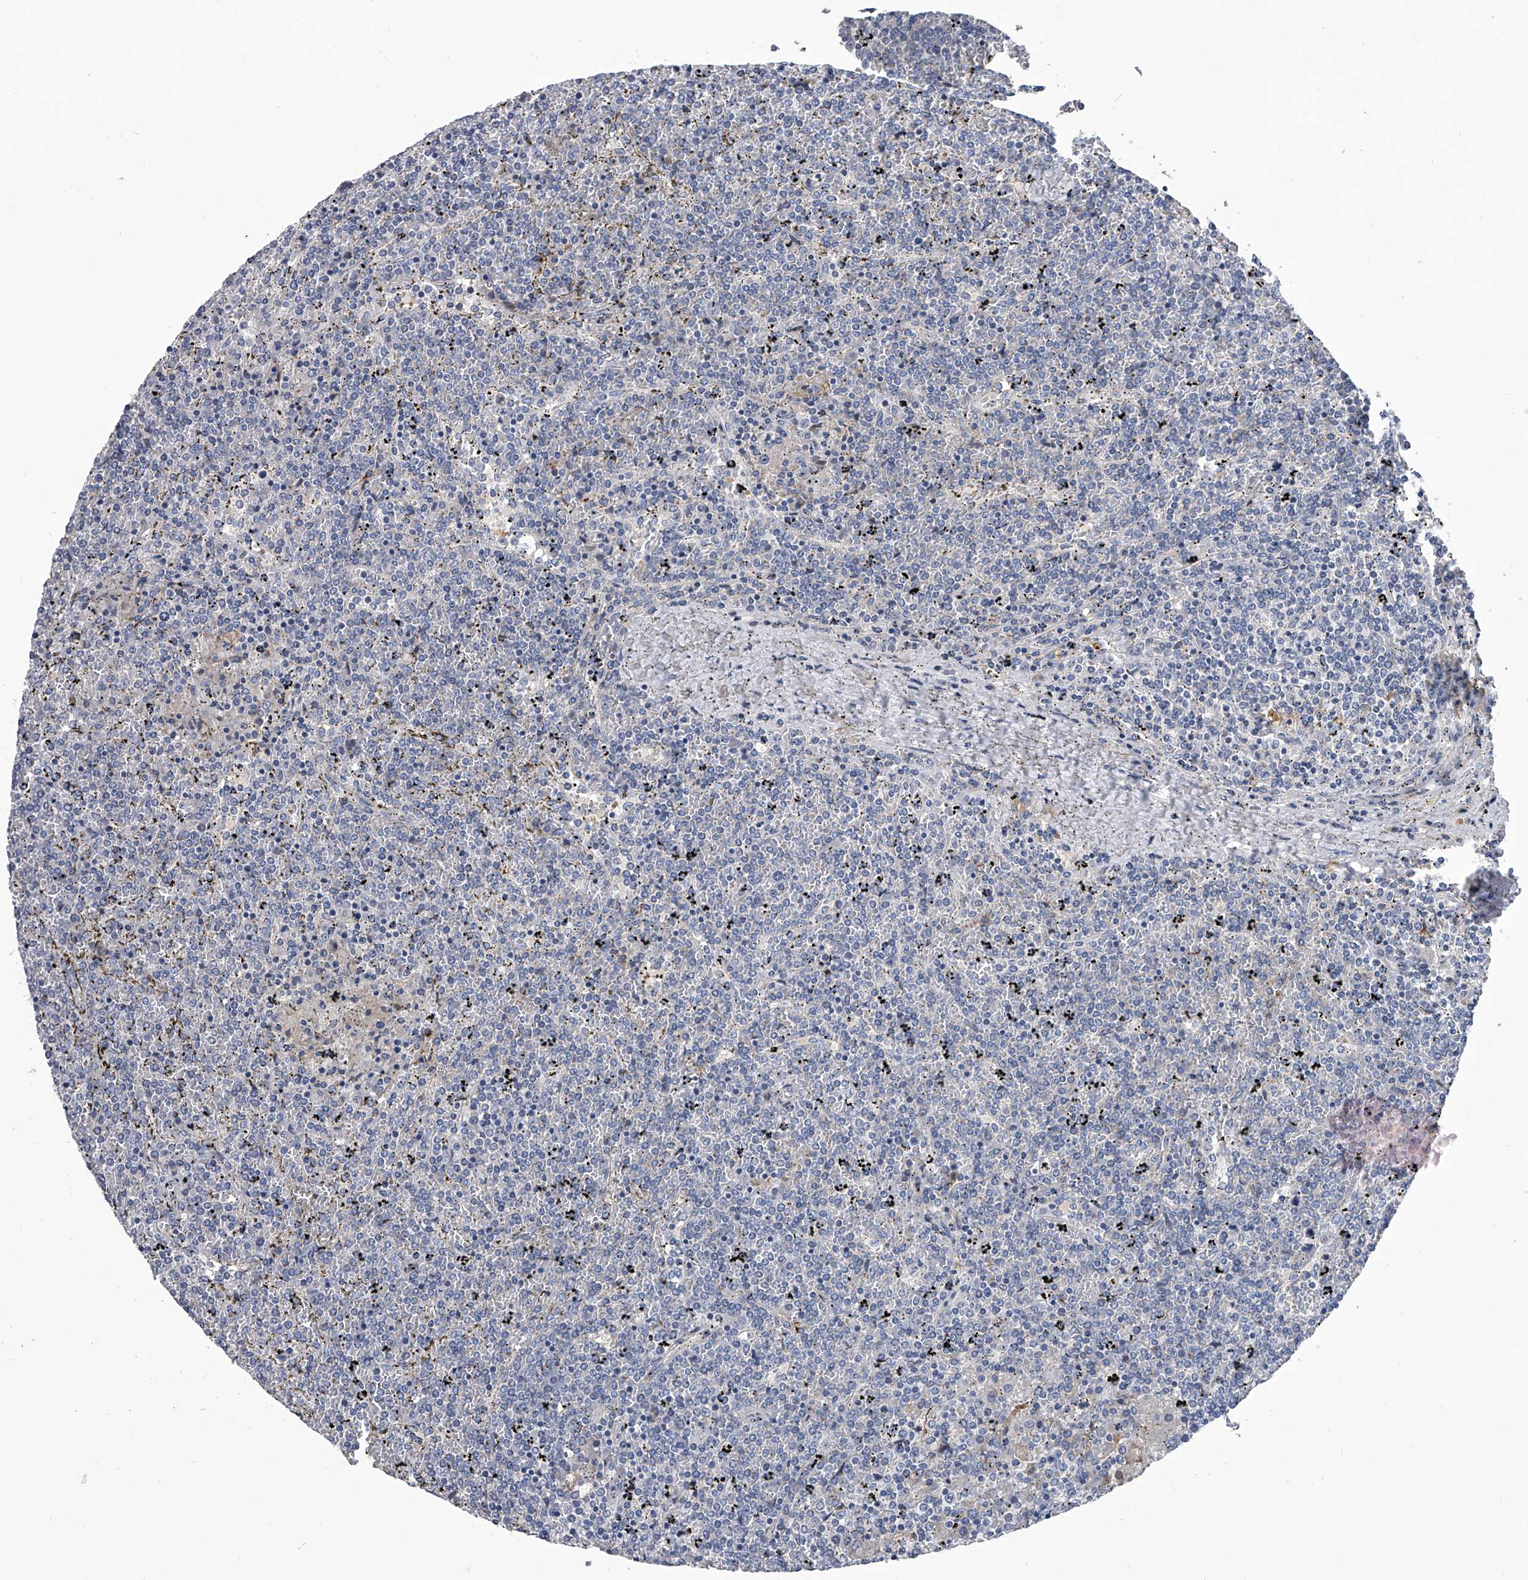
{"staining": {"intensity": "negative", "quantity": "none", "location": "none"}, "tissue": "lymphoma", "cell_type": "Tumor cells", "image_type": "cancer", "snomed": [{"axis": "morphology", "description": "Malignant lymphoma, non-Hodgkin's type, Low grade"}, {"axis": "topography", "description": "Spleen"}], "caption": "Tumor cells are negative for brown protein staining in low-grade malignant lymphoma, non-Hodgkin's type.", "gene": "SPP1", "patient": {"sex": "female", "age": 19}}